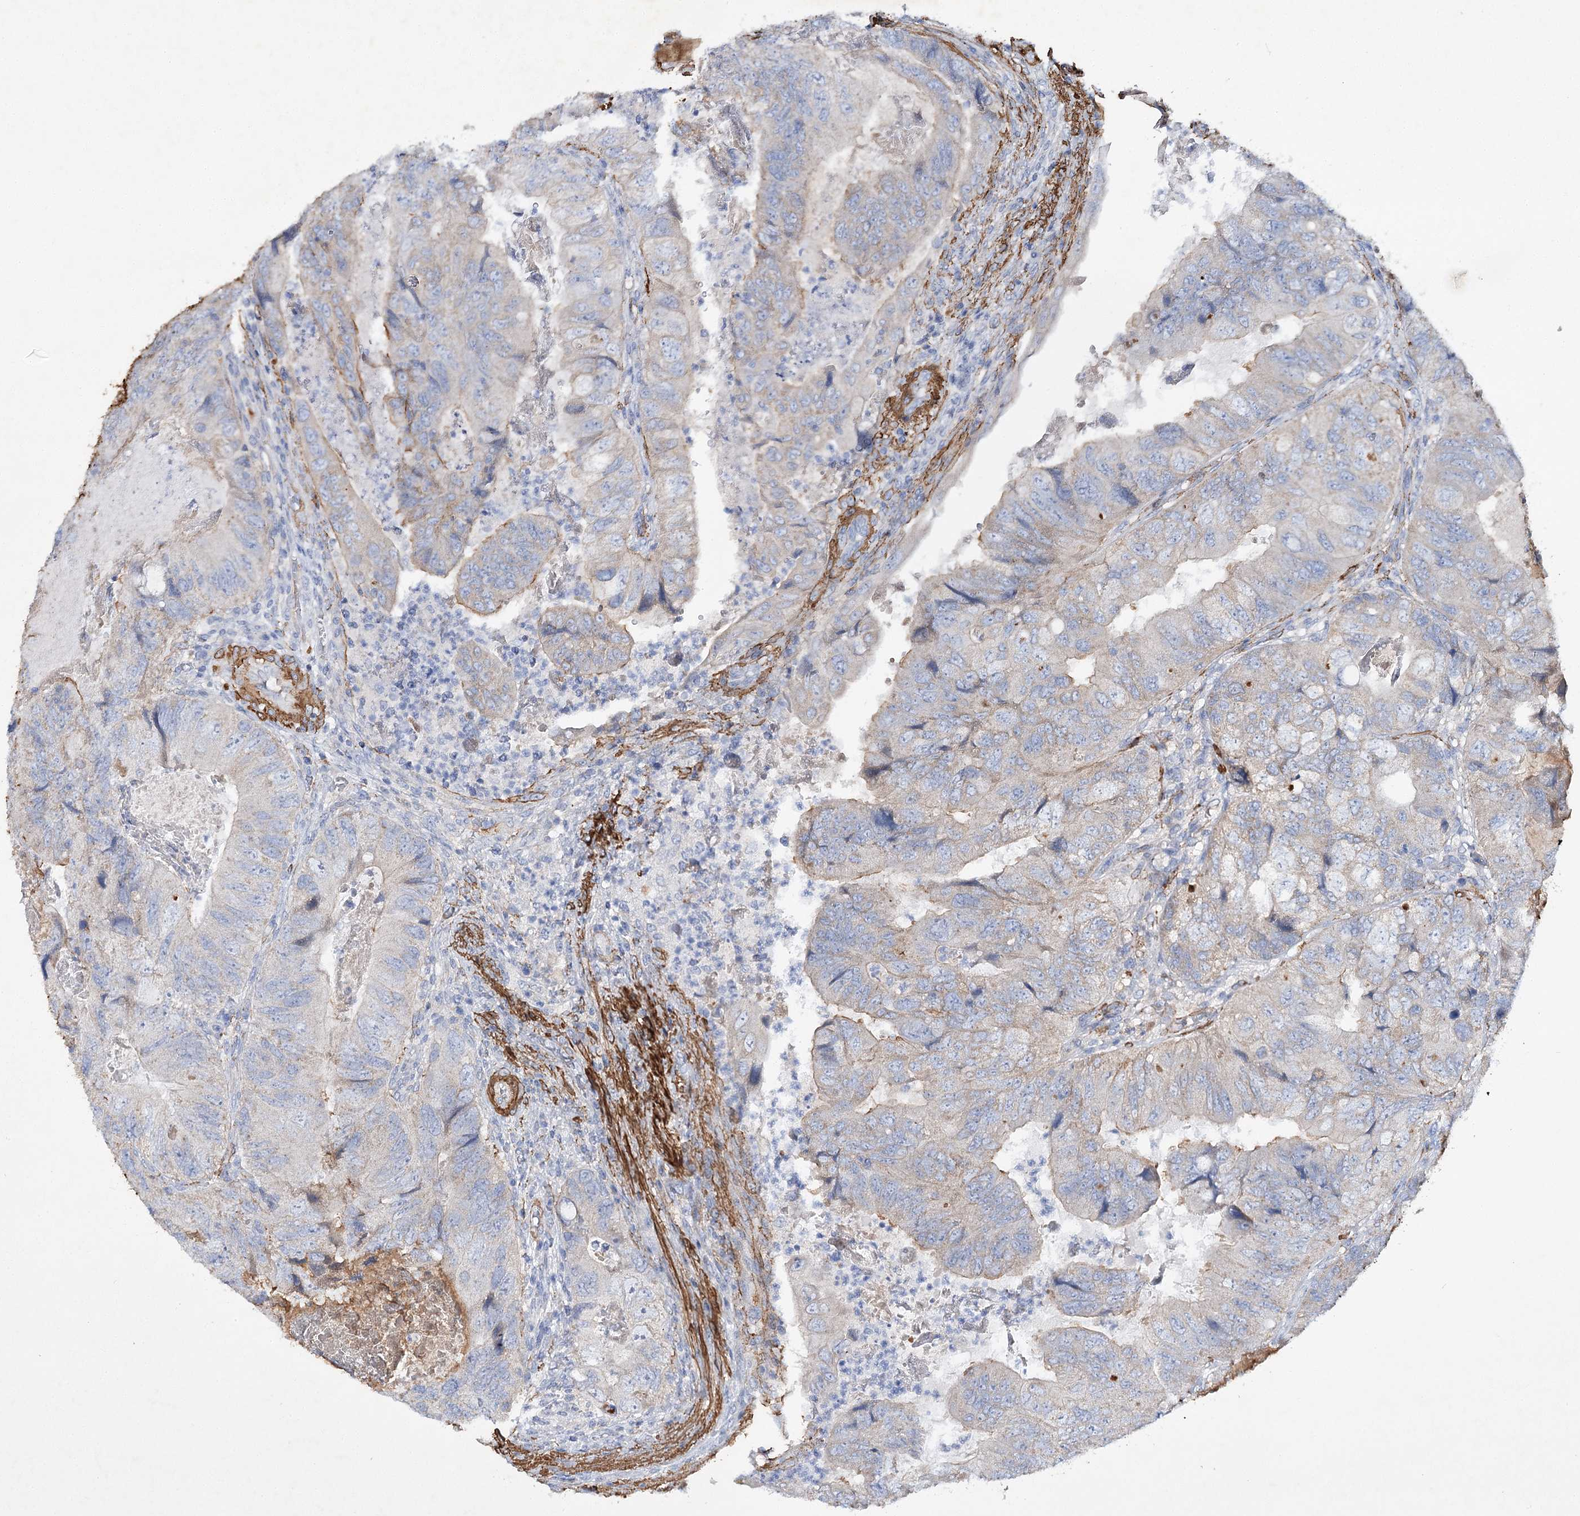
{"staining": {"intensity": "negative", "quantity": "none", "location": "none"}, "tissue": "colorectal cancer", "cell_type": "Tumor cells", "image_type": "cancer", "snomed": [{"axis": "morphology", "description": "Adenocarcinoma, NOS"}, {"axis": "topography", "description": "Rectum"}], "caption": "Colorectal cancer was stained to show a protein in brown. There is no significant staining in tumor cells. (Brightfield microscopy of DAB (3,3'-diaminobenzidine) IHC at high magnification).", "gene": "RTN2", "patient": {"sex": "male", "age": 63}}